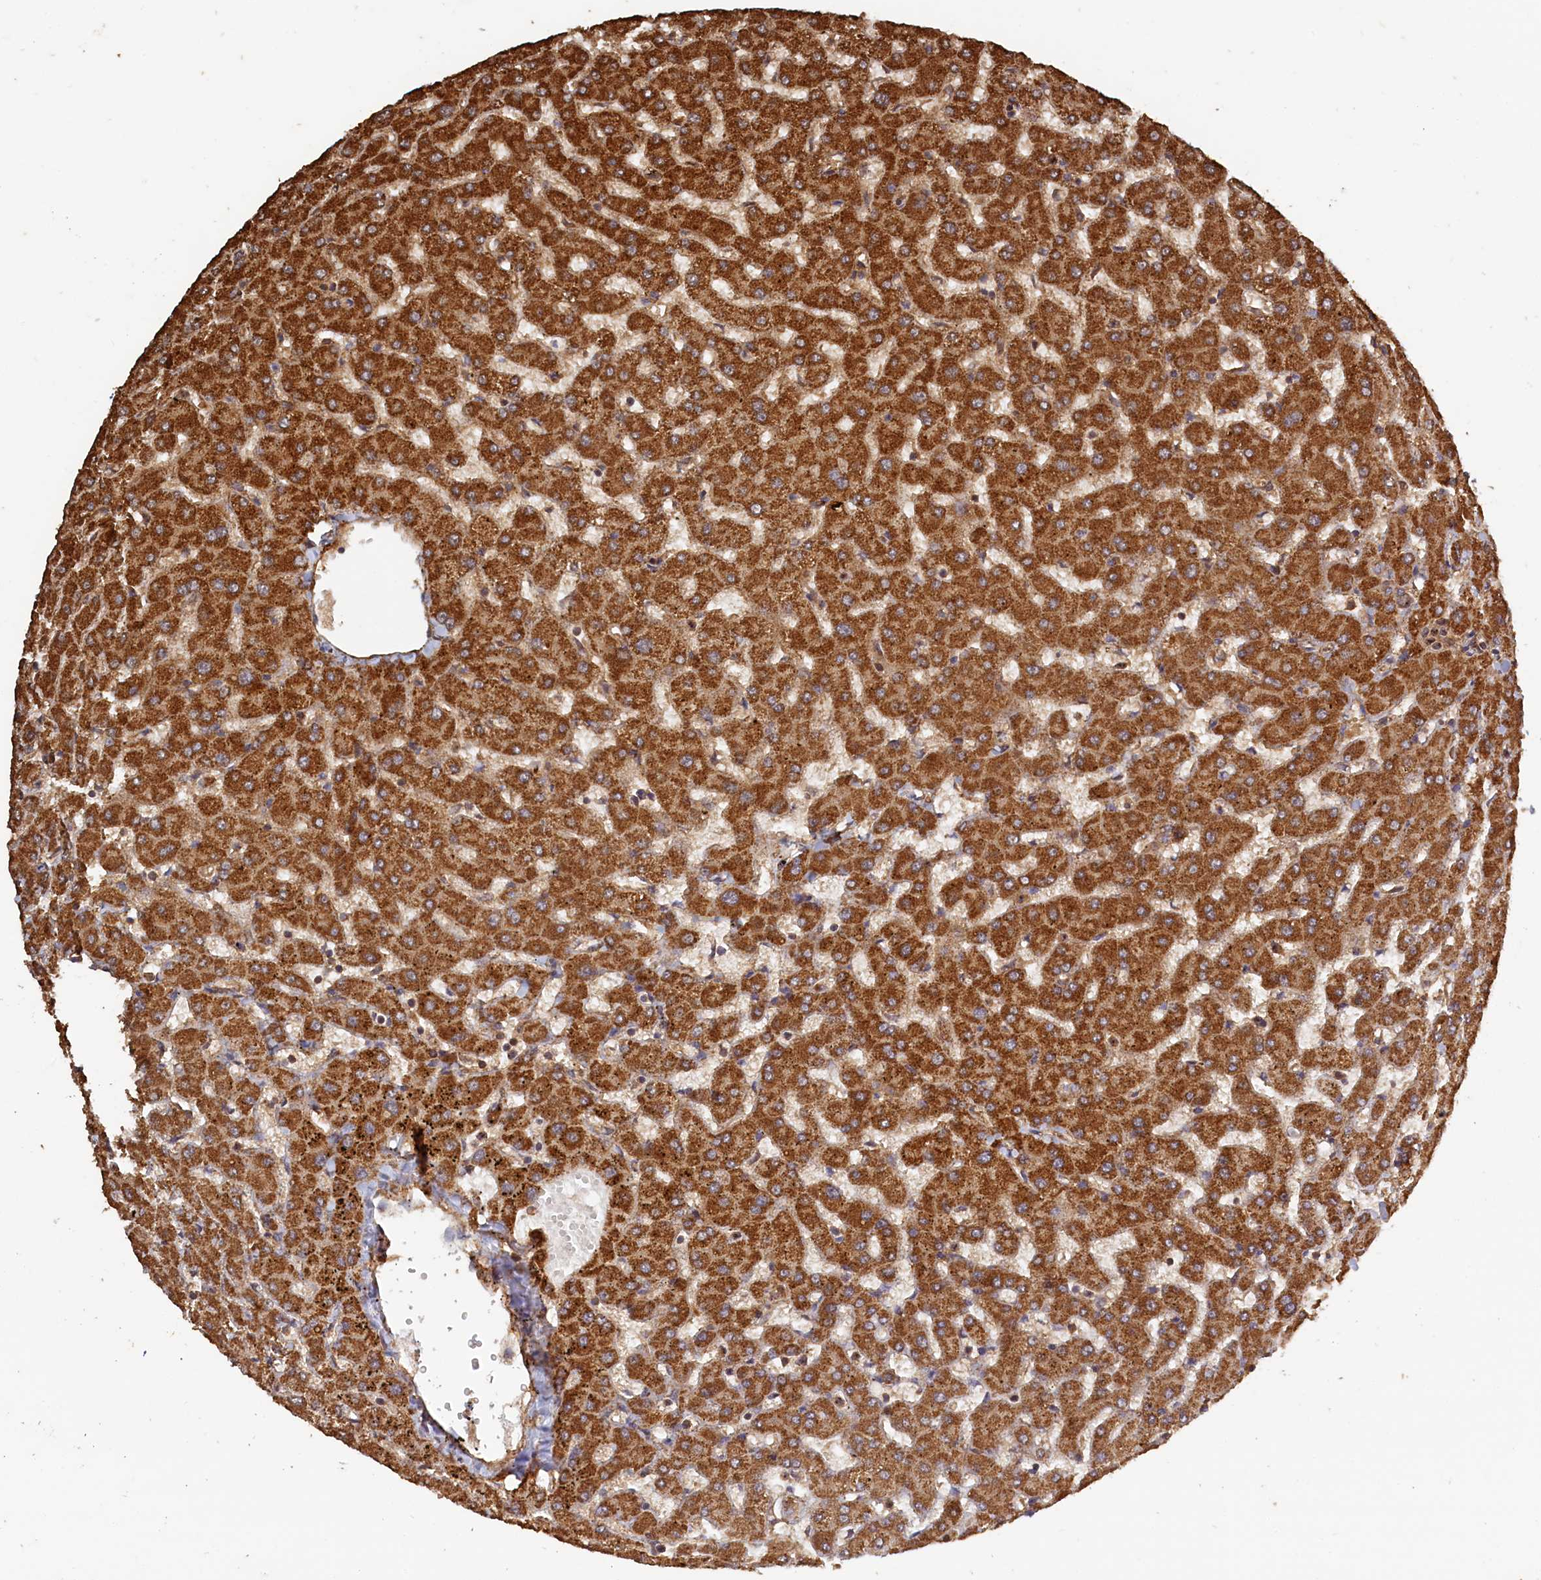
{"staining": {"intensity": "moderate", "quantity": ">75%", "location": "cytoplasmic/membranous"}, "tissue": "liver", "cell_type": "Cholangiocytes", "image_type": "normal", "snomed": [{"axis": "morphology", "description": "Normal tissue, NOS"}, {"axis": "topography", "description": "Liver"}], "caption": "Brown immunohistochemical staining in unremarkable liver demonstrates moderate cytoplasmic/membranous staining in approximately >75% of cholangiocytes.", "gene": "SNX33", "patient": {"sex": "female", "age": 63}}